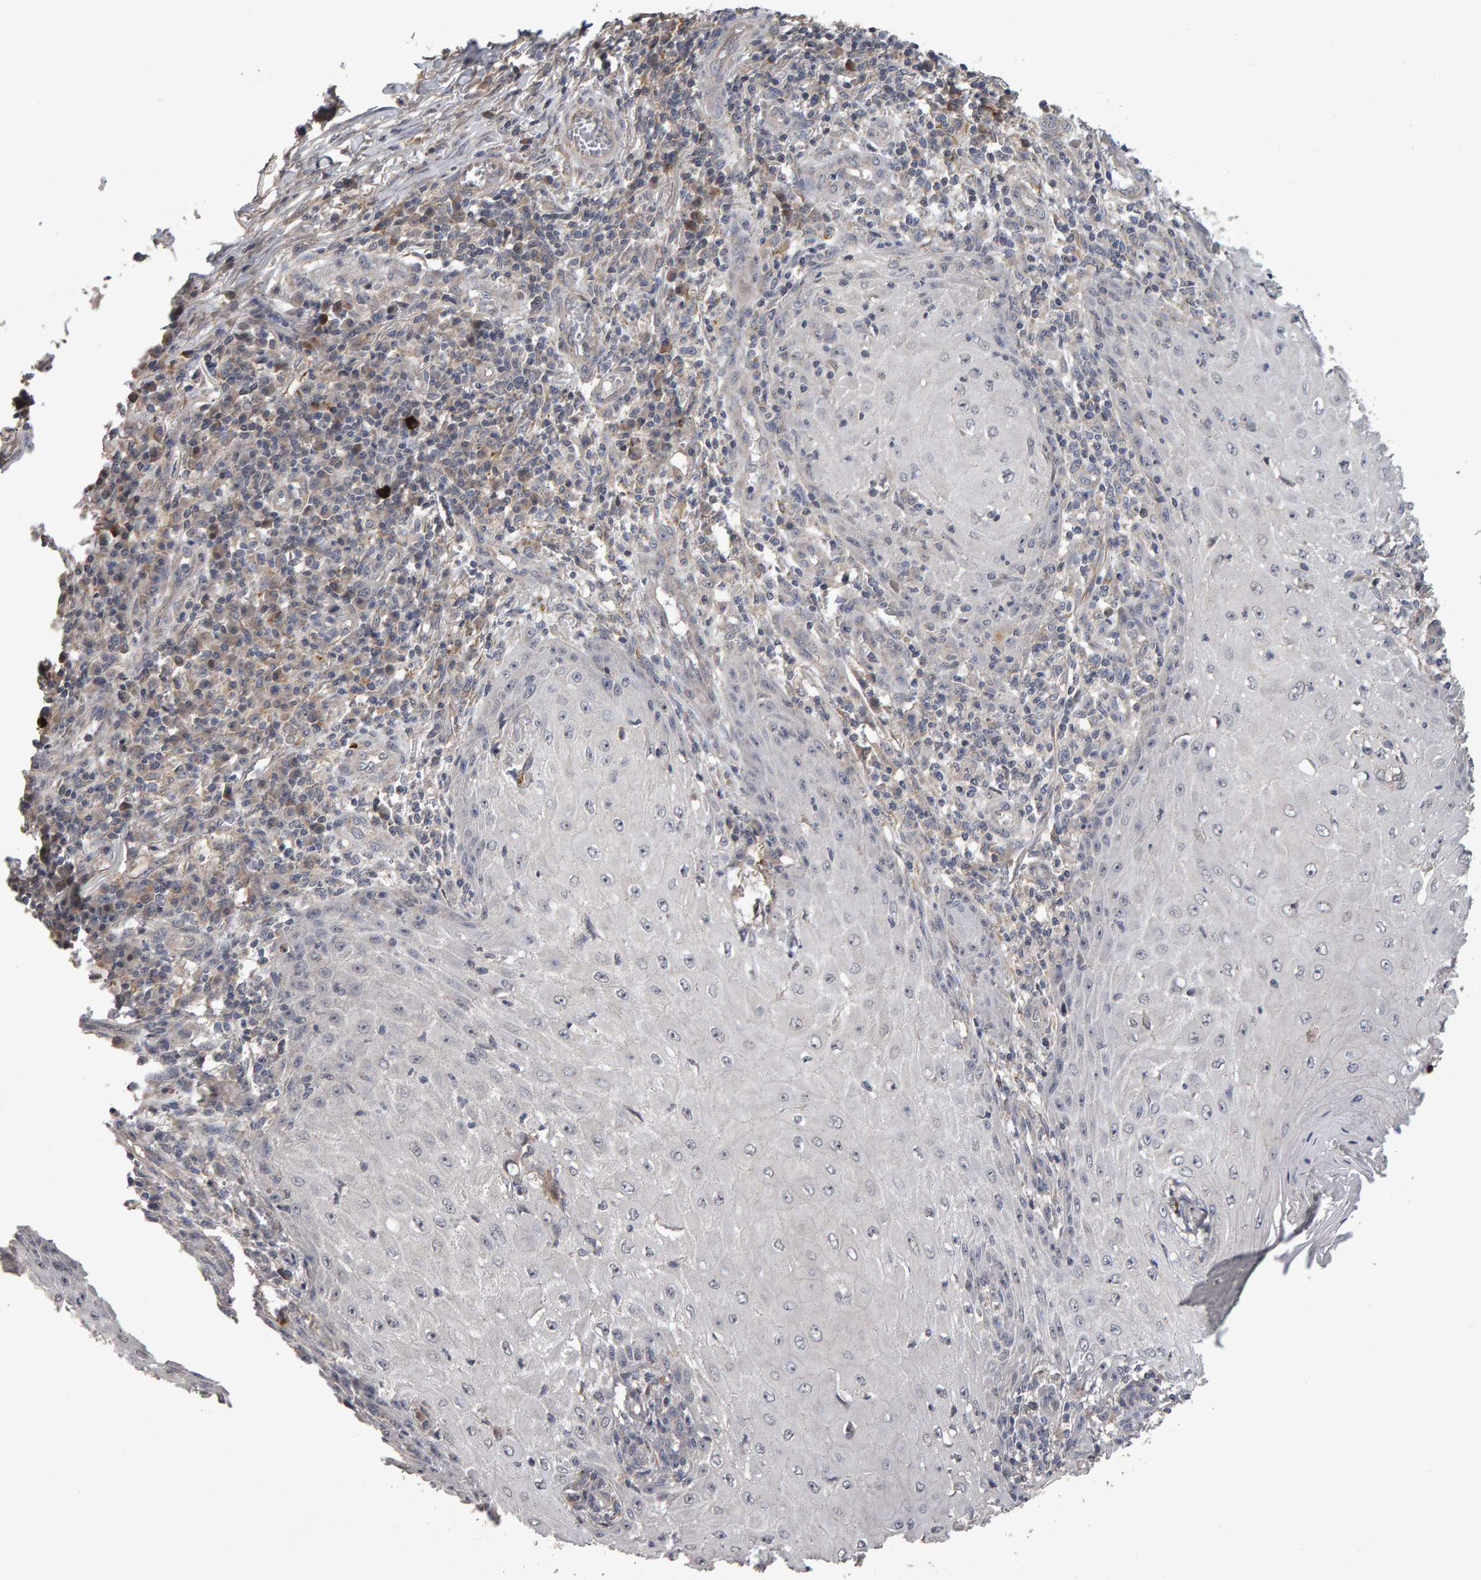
{"staining": {"intensity": "negative", "quantity": "none", "location": "none"}, "tissue": "skin cancer", "cell_type": "Tumor cells", "image_type": "cancer", "snomed": [{"axis": "morphology", "description": "Squamous cell carcinoma, NOS"}, {"axis": "topography", "description": "Skin"}], "caption": "Immunohistochemistry of human squamous cell carcinoma (skin) displays no expression in tumor cells. (DAB IHC with hematoxylin counter stain).", "gene": "COASY", "patient": {"sex": "female", "age": 73}}